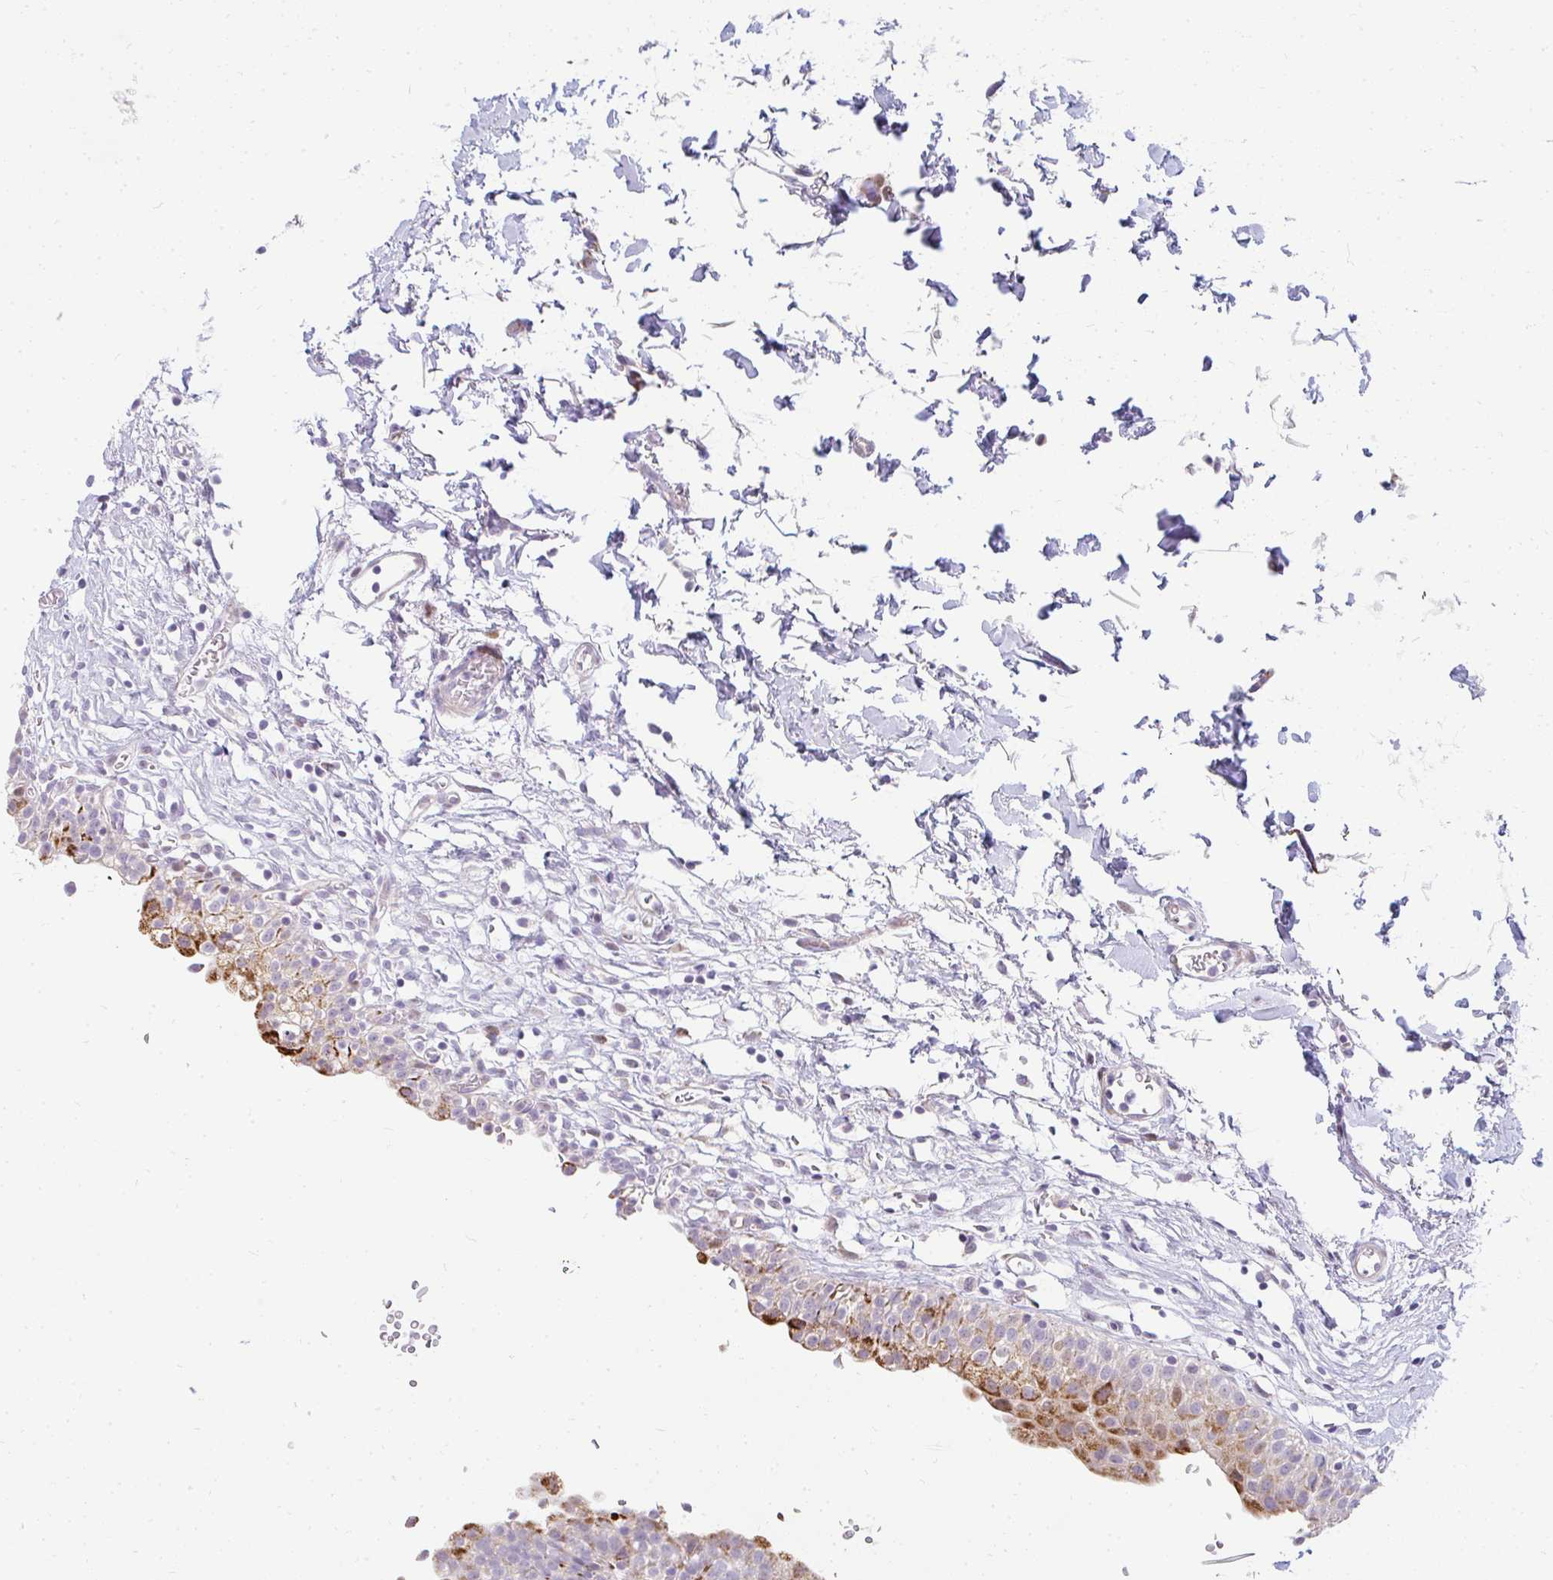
{"staining": {"intensity": "strong", "quantity": "25%-75%", "location": "cytoplasmic/membranous"}, "tissue": "urinary bladder", "cell_type": "Urothelial cells", "image_type": "normal", "snomed": [{"axis": "morphology", "description": "Normal tissue, NOS"}, {"axis": "topography", "description": "Urinary bladder"}, {"axis": "topography", "description": "Peripheral nerve tissue"}], "caption": "Protein expression analysis of benign urinary bladder displays strong cytoplasmic/membranous positivity in about 25%-75% of urothelial cells.", "gene": "PLA2G5", "patient": {"sex": "male", "age": 55}}